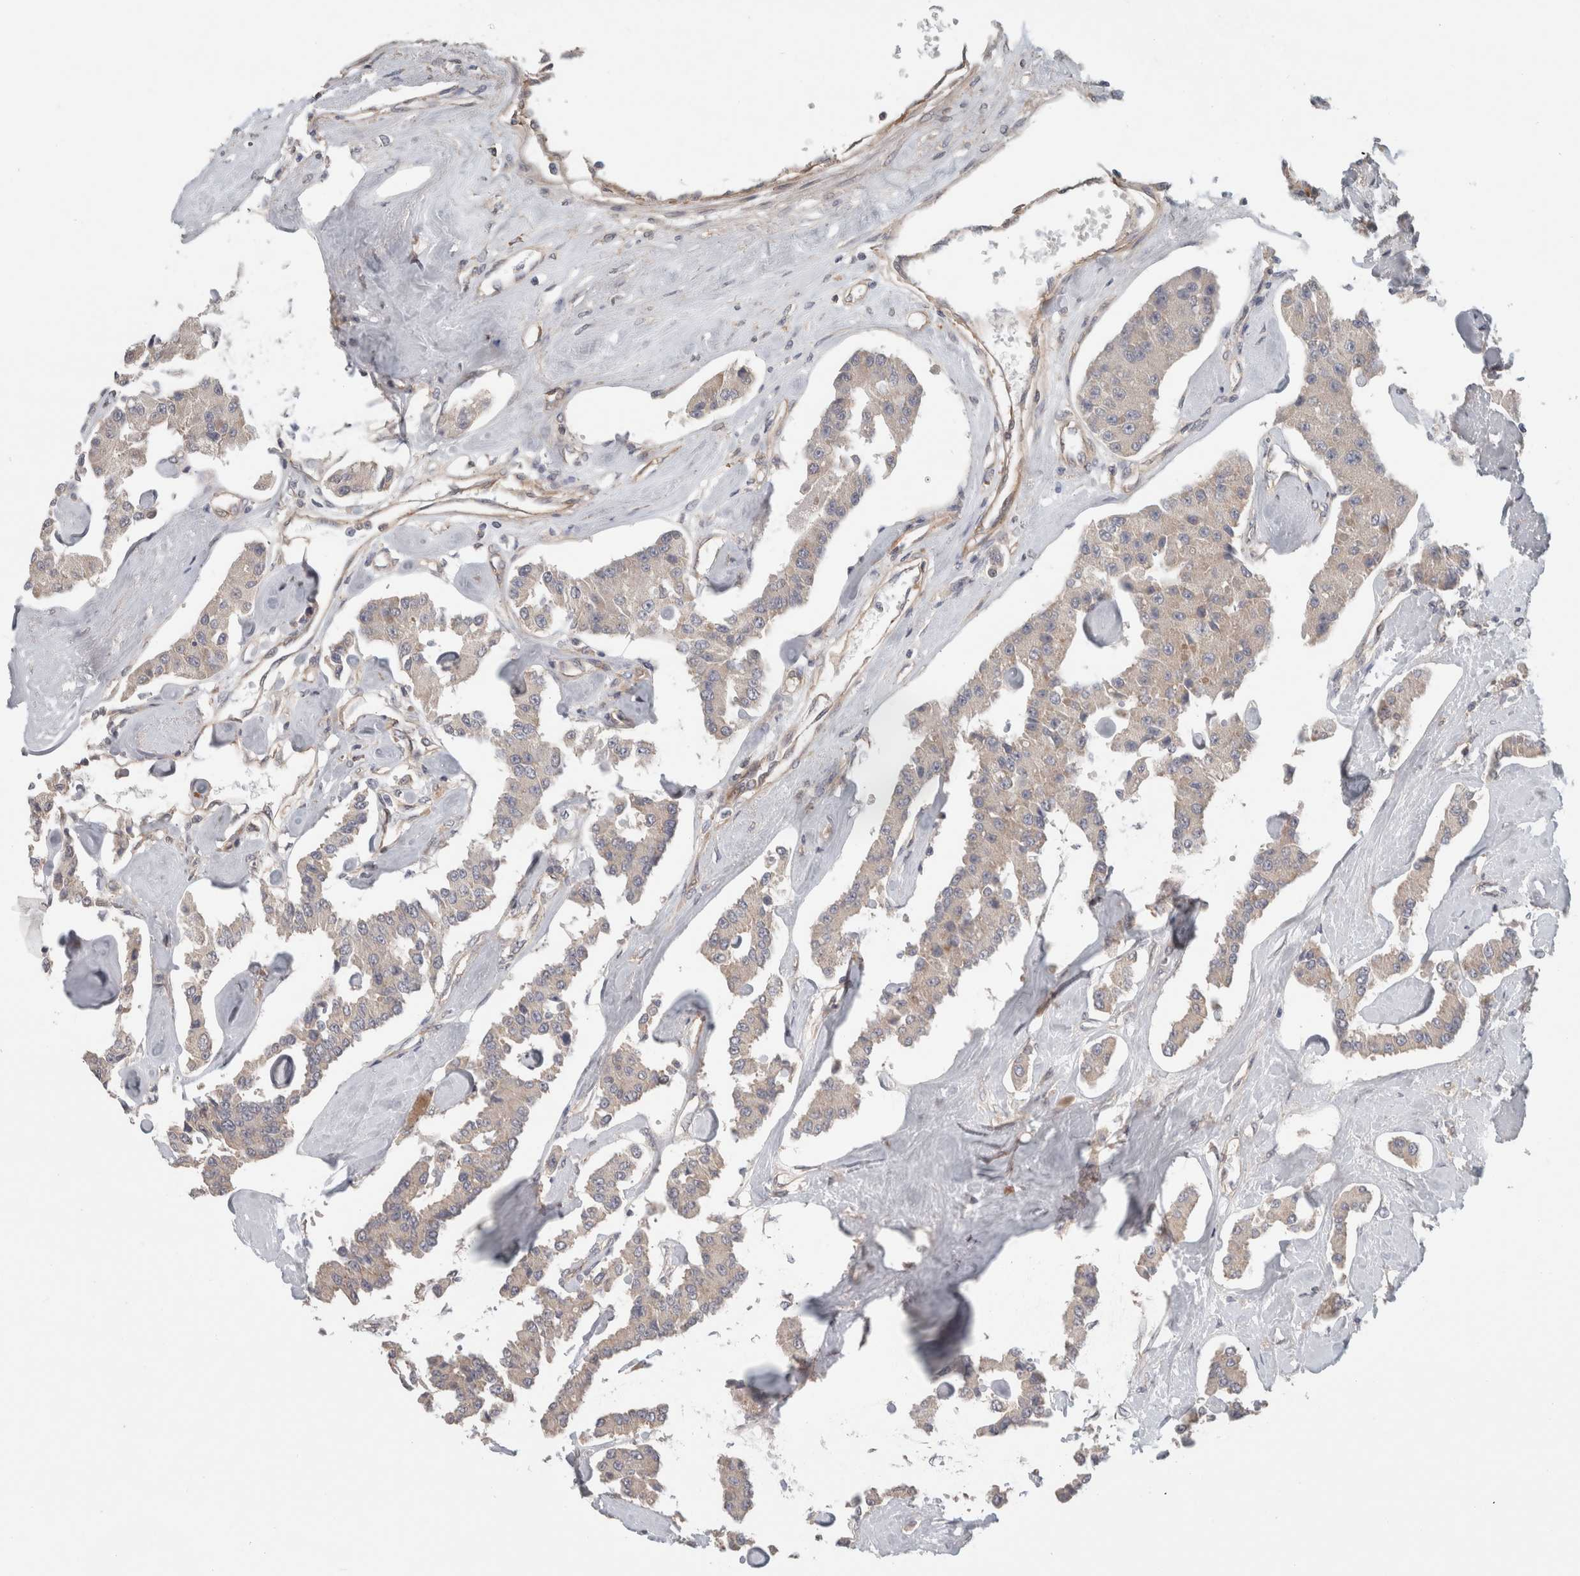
{"staining": {"intensity": "negative", "quantity": "none", "location": "none"}, "tissue": "carcinoid", "cell_type": "Tumor cells", "image_type": "cancer", "snomed": [{"axis": "morphology", "description": "Carcinoid, malignant, NOS"}, {"axis": "topography", "description": "Pancreas"}], "caption": "Immunohistochemistry of human carcinoid shows no staining in tumor cells.", "gene": "RASAL2", "patient": {"sex": "male", "age": 41}}